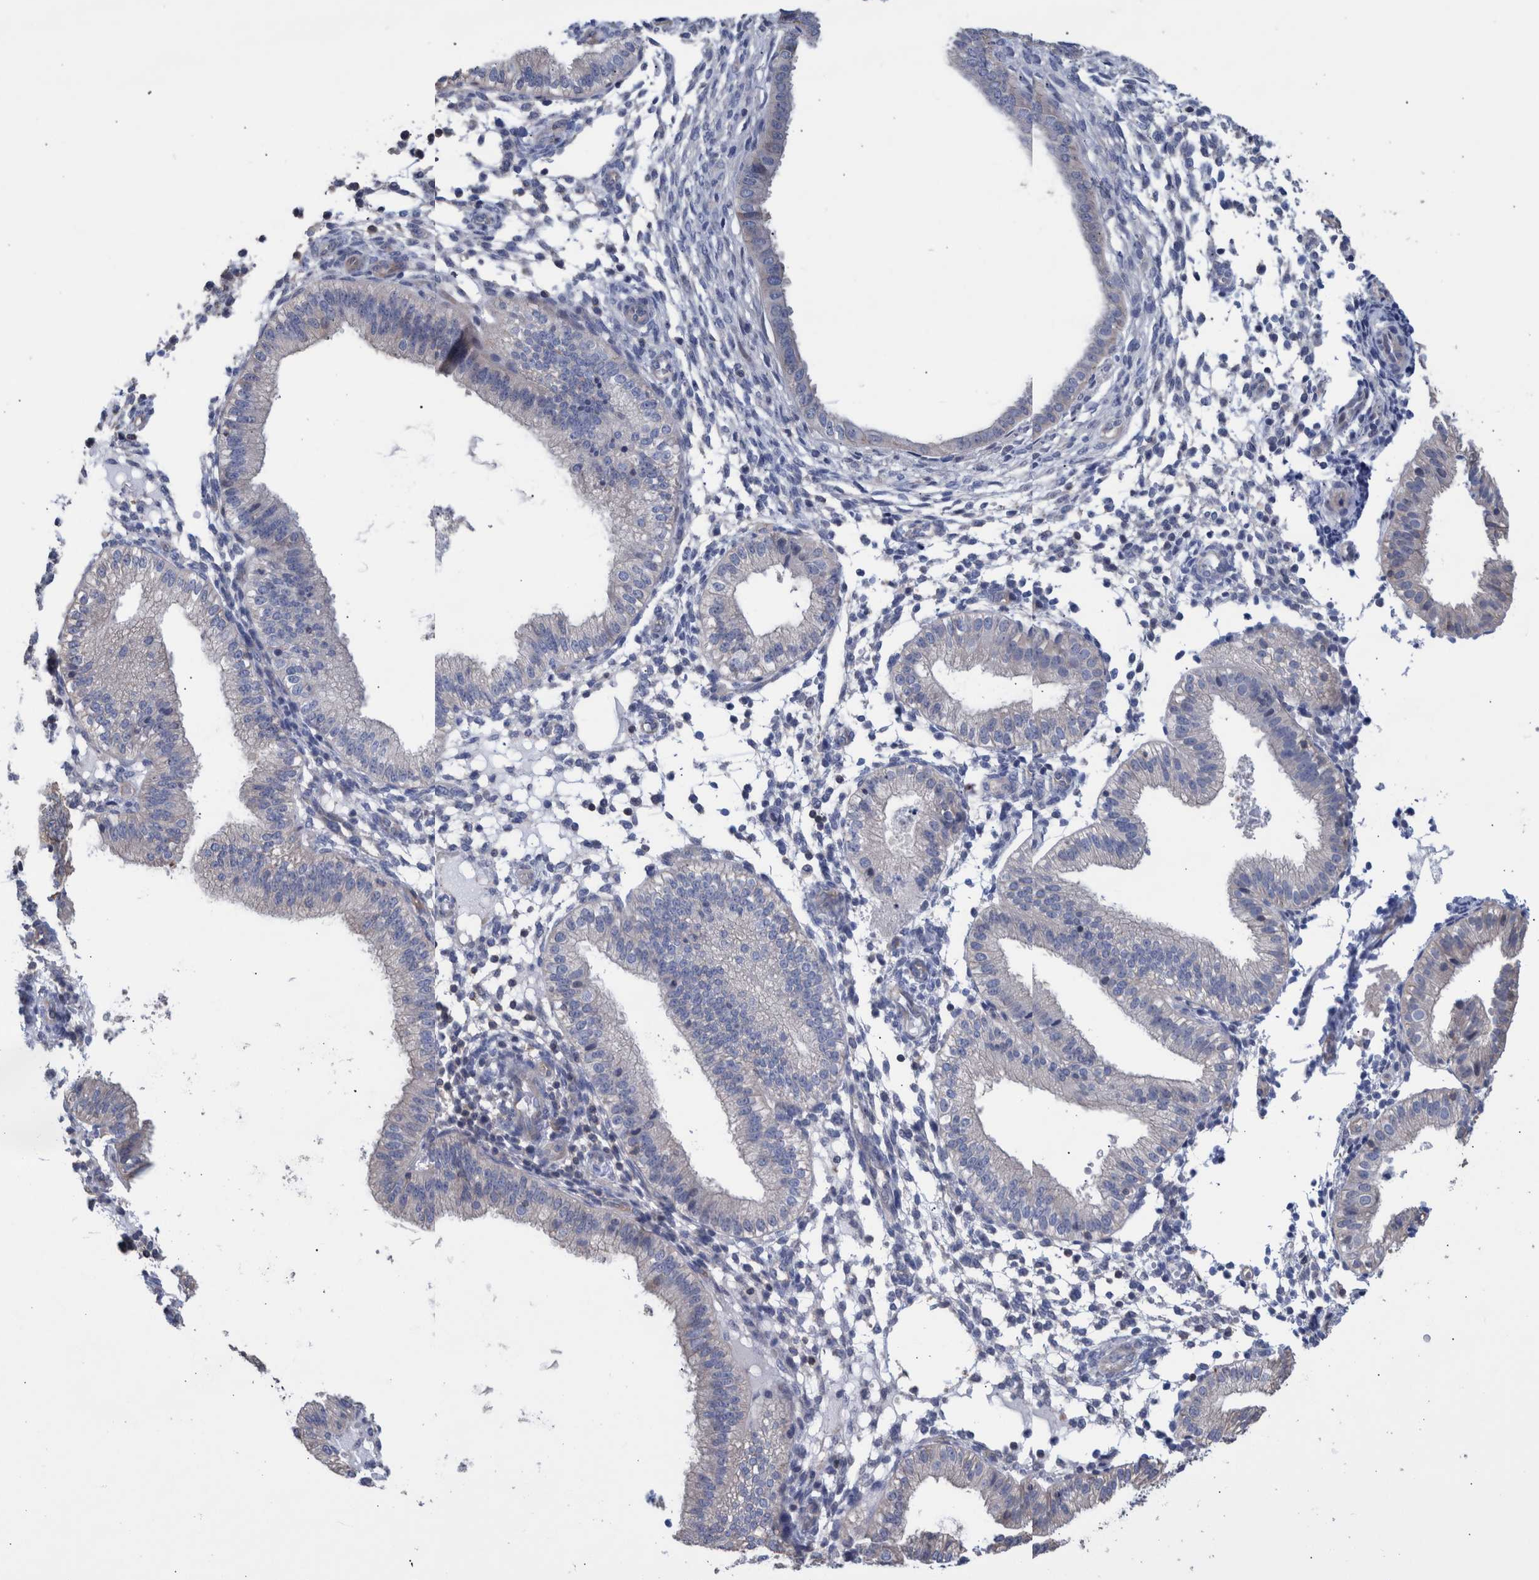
{"staining": {"intensity": "negative", "quantity": "none", "location": "none"}, "tissue": "endometrium", "cell_type": "Cells in endometrial stroma", "image_type": "normal", "snomed": [{"axis": "morphology", "description": "Normal tissue, NOS"}, {"axis": "topography", "description": "Endometrium"}], "caption": "Immunohistochemistry (IHC) histopathology image of normal endometrium: human endometrium stained with DAB reveals no significant protein expression in cells in endometrial stroma. Brightfield microscopy of IHC stained with DAB (brown) and hematoxylin (blue), captured at high magnification.", "gene": "PPP3CC", "patient": {"sex": "female", "age": 39}}